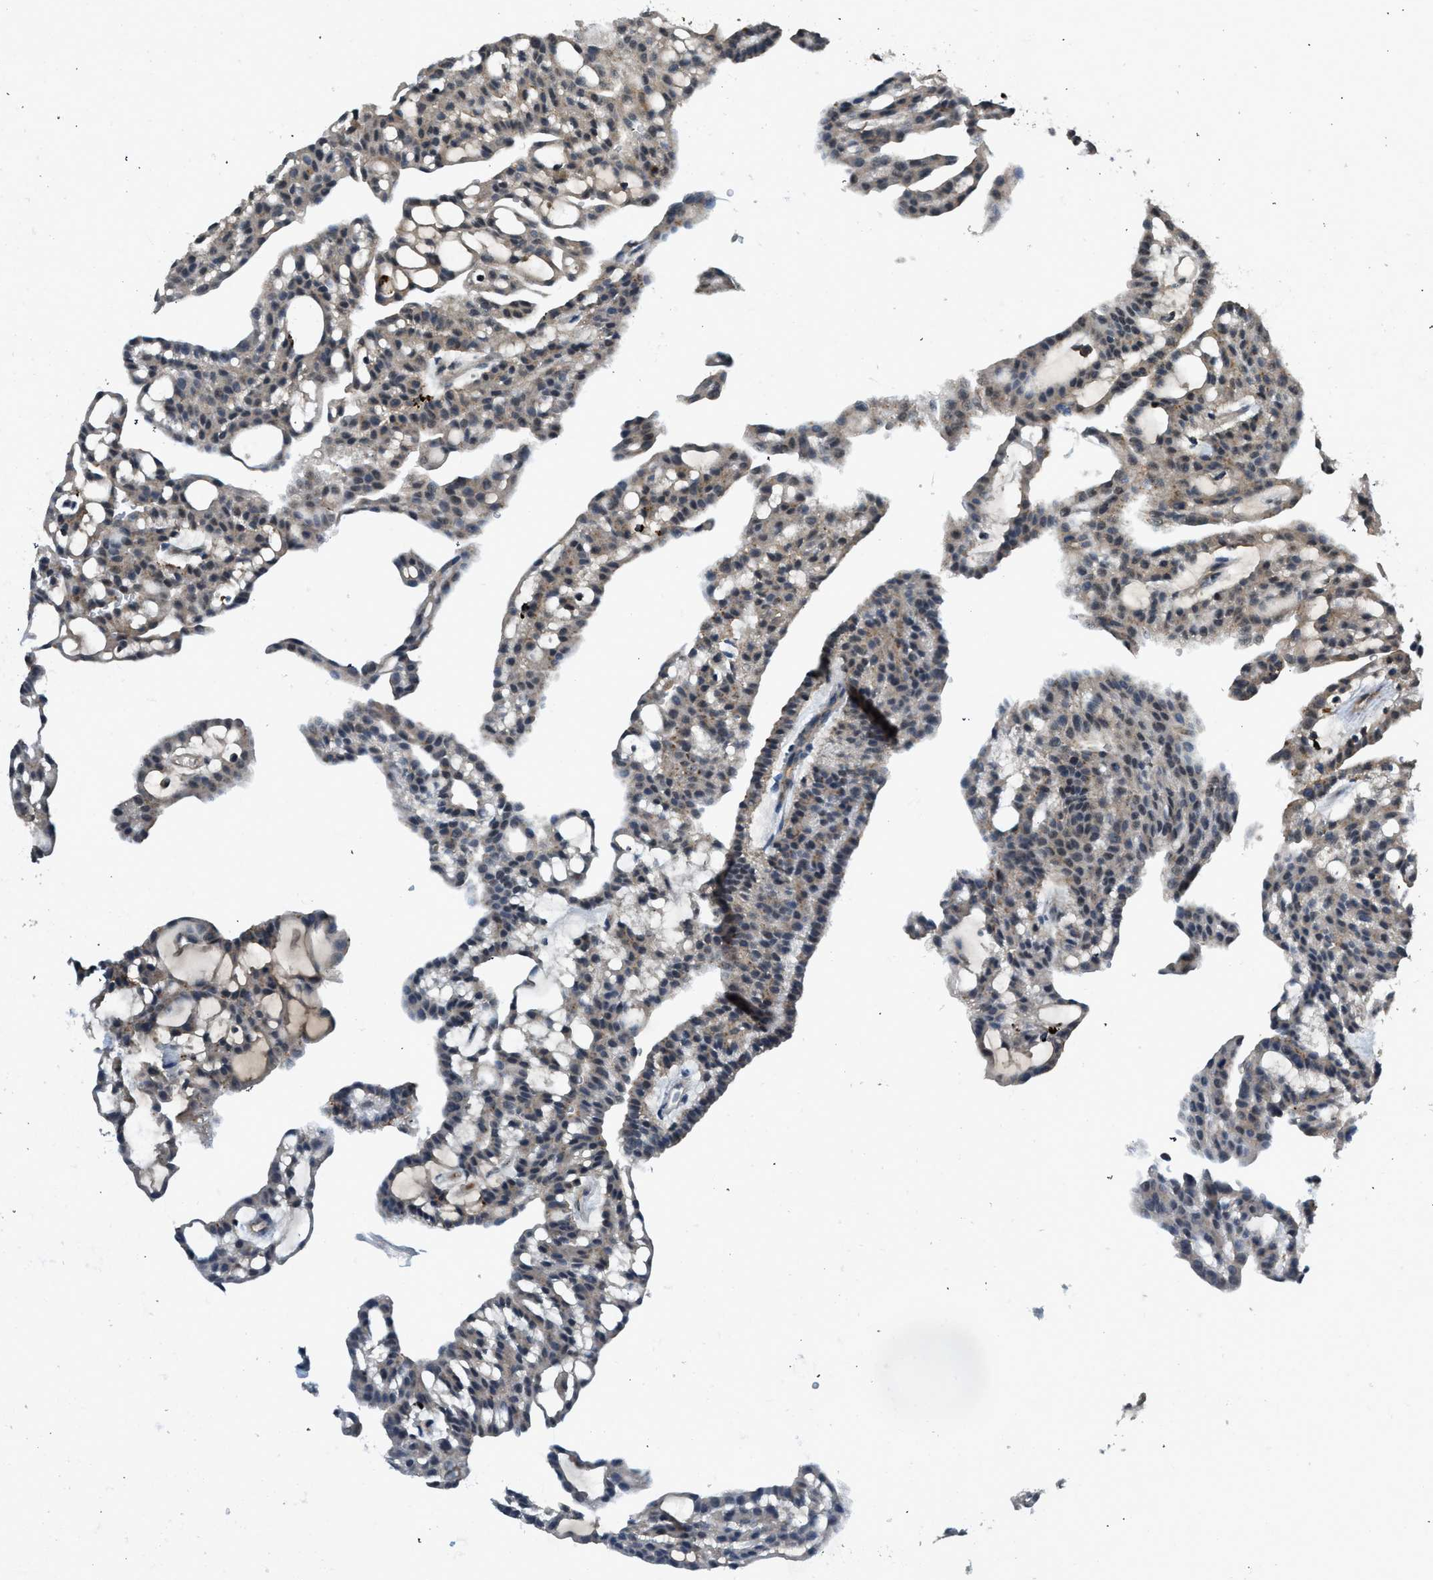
{"staining": {"intensity": "negative", "quantity": "none", "location": "none"}, "tissue": "renal cancer", "cell_type": "Tumor cells", "image_type": "cancer", "snomed": [{"axis": "morphology", "description": "Adenocarcinoma, NOS"}, {"axis": "topography", "description": "Kidney"}], "caption": "Immunohistochemistry of adenocarcinoma (renal) demonstrates no expression in tumor cells. The staining was performed using DAB to visualize the protein expression in brown, while the nuclei were stained in blue with hematoxylin (Magnification: 20x).", "gene": "SLC15A4", "patient": {"sex": "male", "age": 63}}